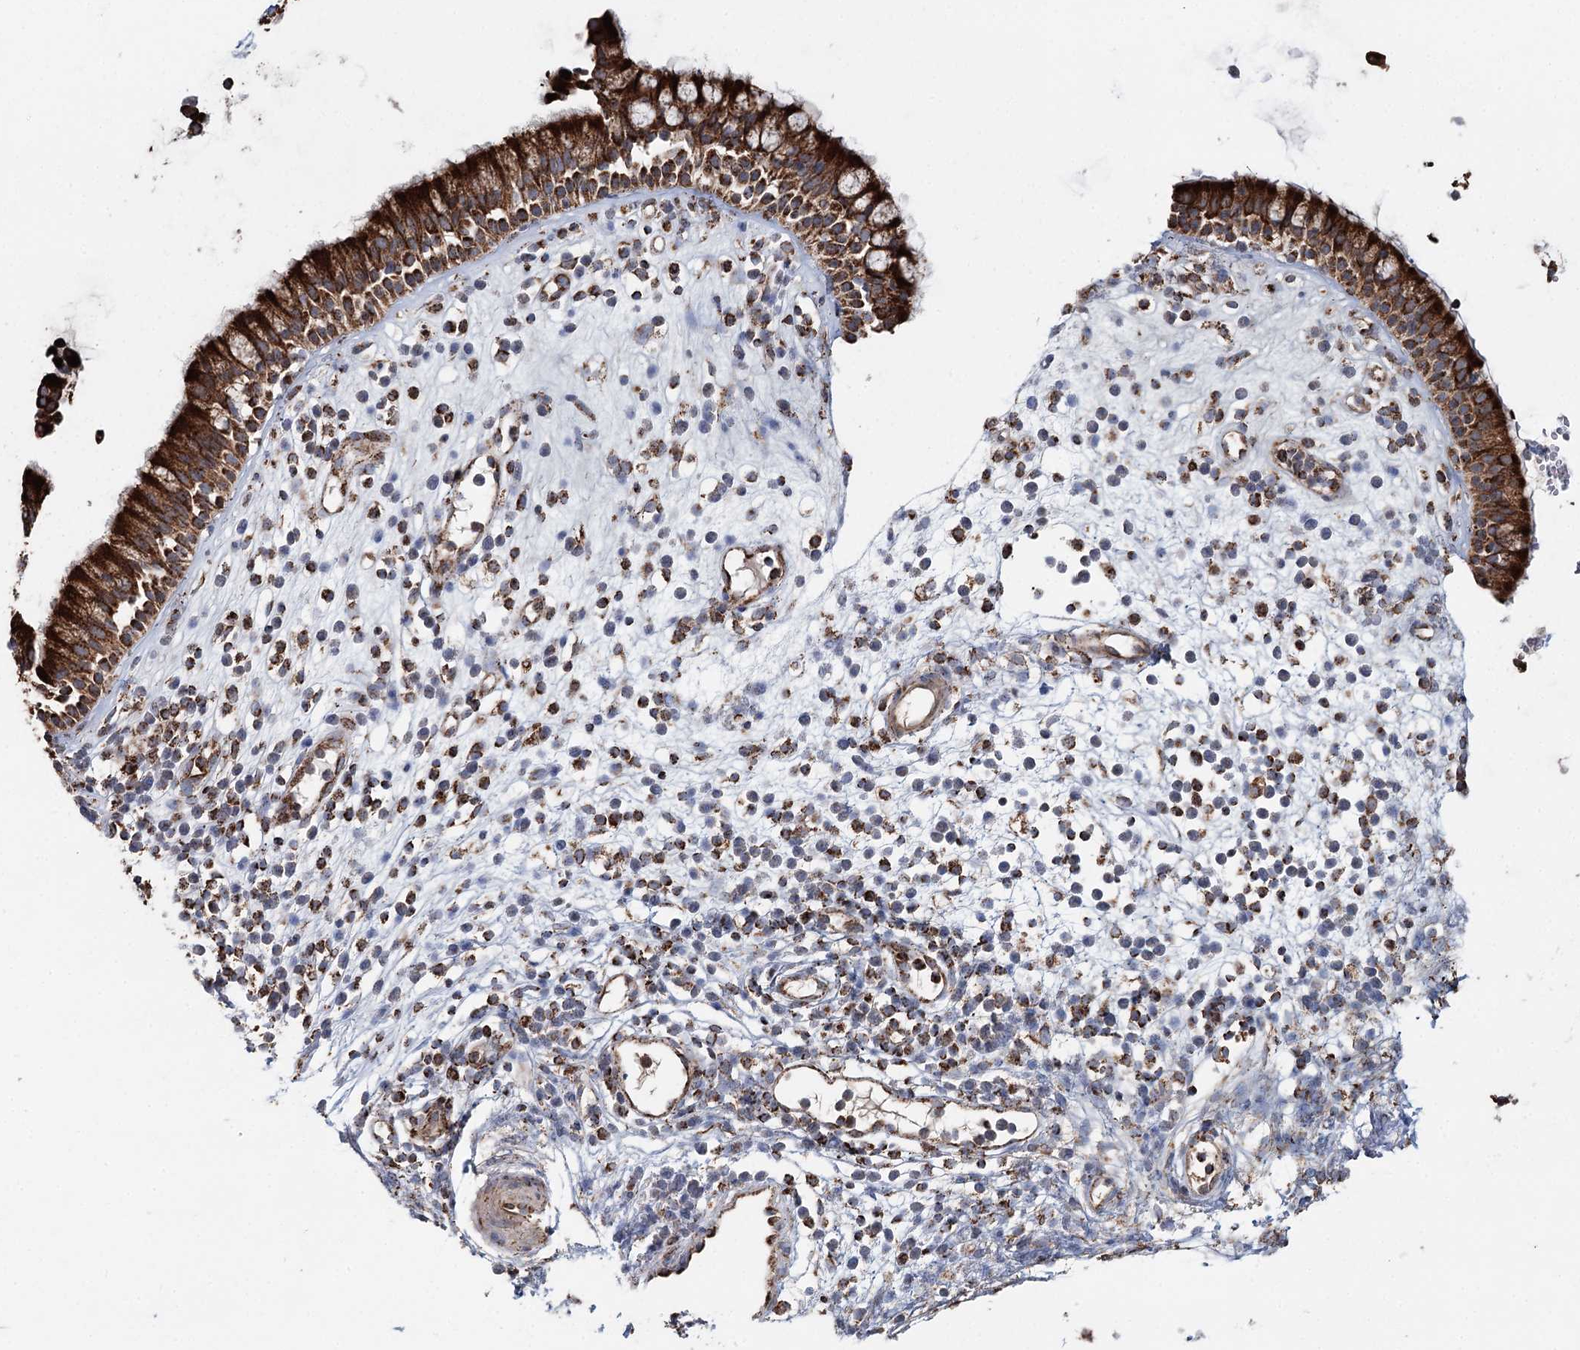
{"staining": {"intensity": "strong", "quantity": ">75%", "location": "cytoplasmic/membranous"}, "tissue": "nasopharynx", "cell_type": "Respiratory epithelial cells", "image_type": "normal", "snomed": [{"axis": "morphology", "description": "Normal tissue, NOS"}, {"axis": "morphology", "description": "Inflammation, NOS"}, {"axis": "topography", "description": "Nasopharynx"}], "caption": "IHC micrograph of unremarkable nasopharynx stained for a protein (brown), which demonstrates high levels of strong cytoplasmic/membranous expression in approximately >75% of respiratory epithelial cells.", "gene": "APH1A", "patient": {"sex": "male", "age": 29}}